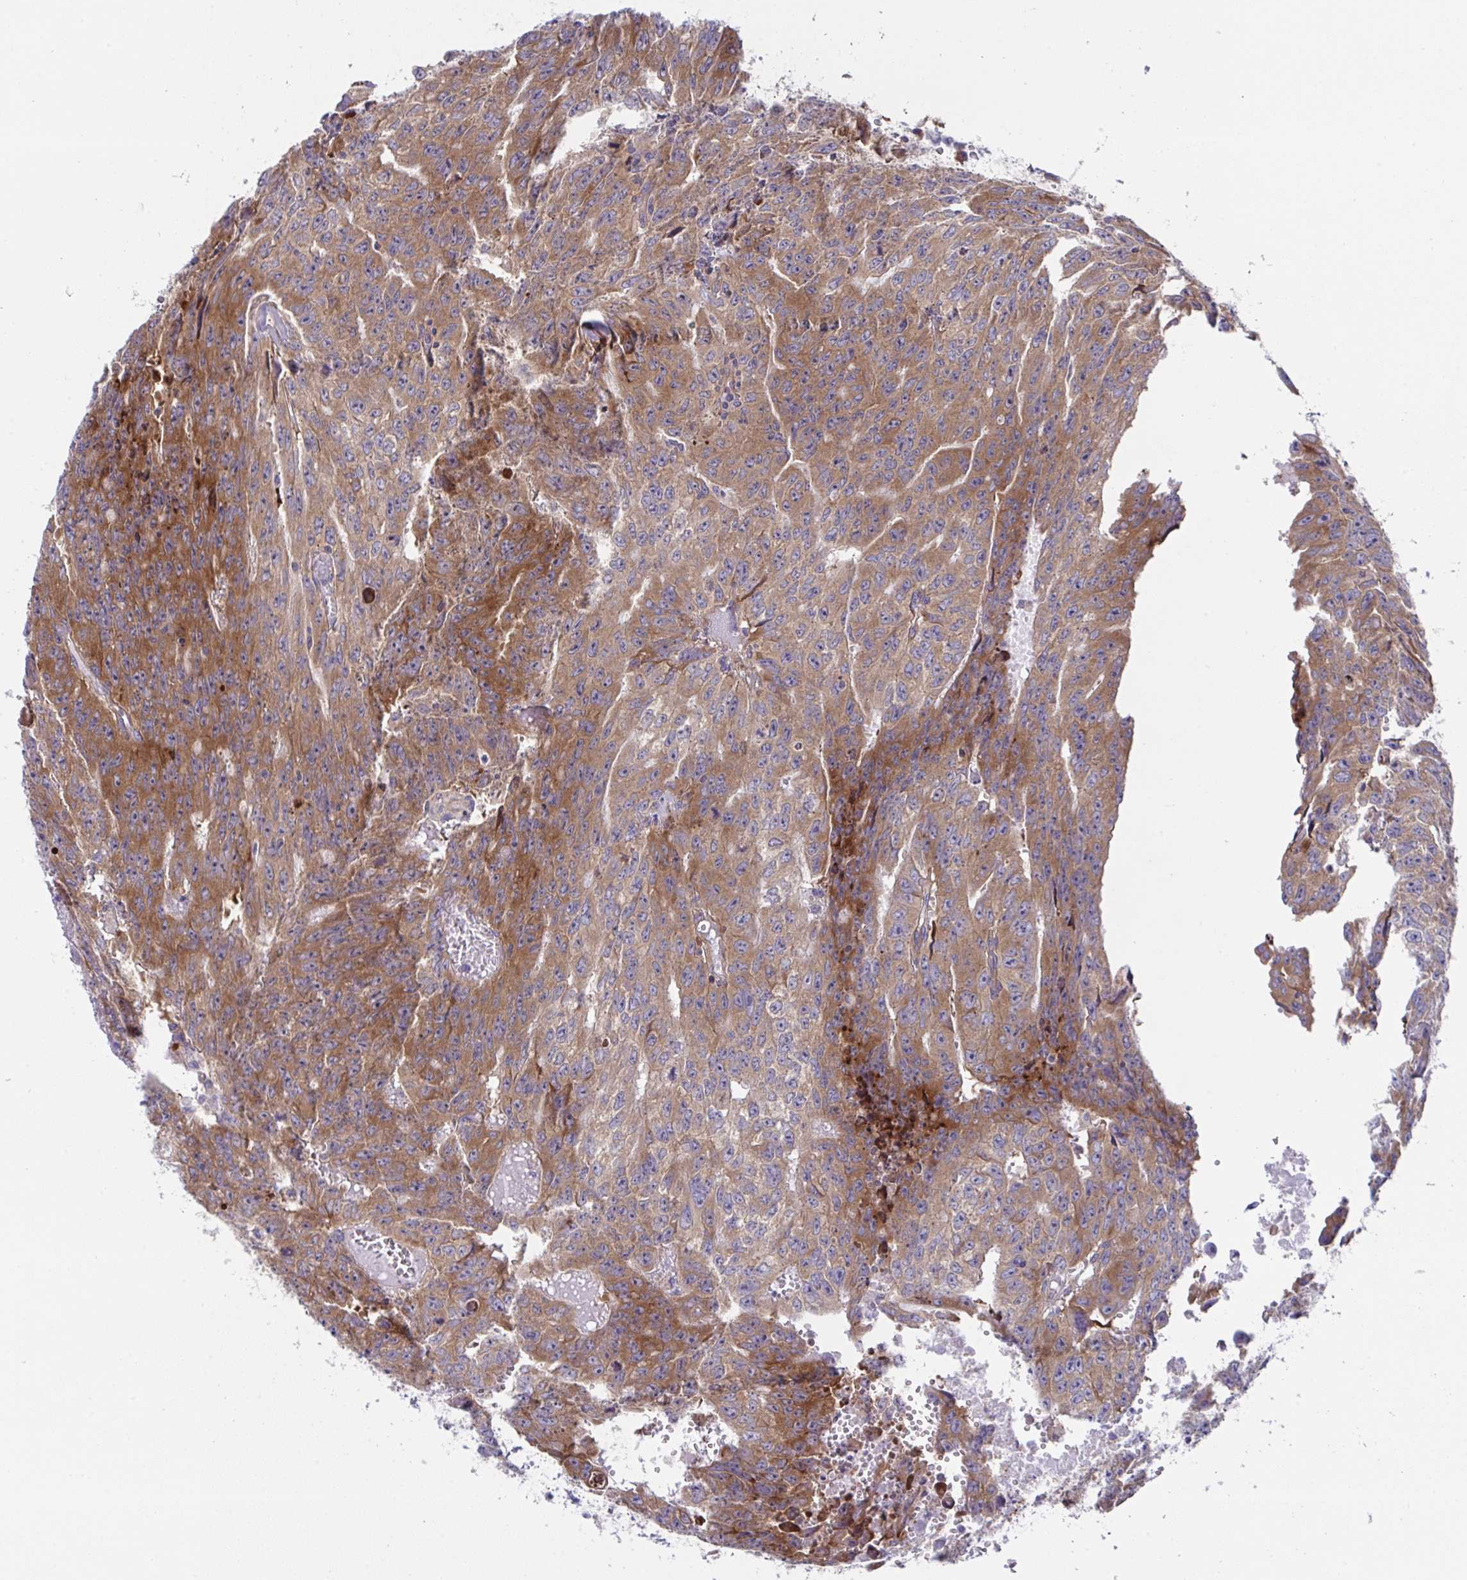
{"staining": {"intensity": "strong", "quantity": ">75%", "location": "cytoplasmic/membranous"}, "tissue": "testis cancer", "cell_type": "Tumor cells", "image_type": "cancer", "snomed": [{"axis": "morphology", "description": "Carcinoma, Embryonal, NOS"}, {"axis": "morphology", "description": "Teratoma, malignant, NOS"}, {"axis": "topography", "description": "Testis"}], "caption": "IHC image of teratoma (malignant) (testis) stained for a protein (brown), which shows high levels of strong cytoplasmic/membranous staining in about >75% of tumor cells.", "gene": "FAU", "patient": {"sex": "male", "age": 24}}